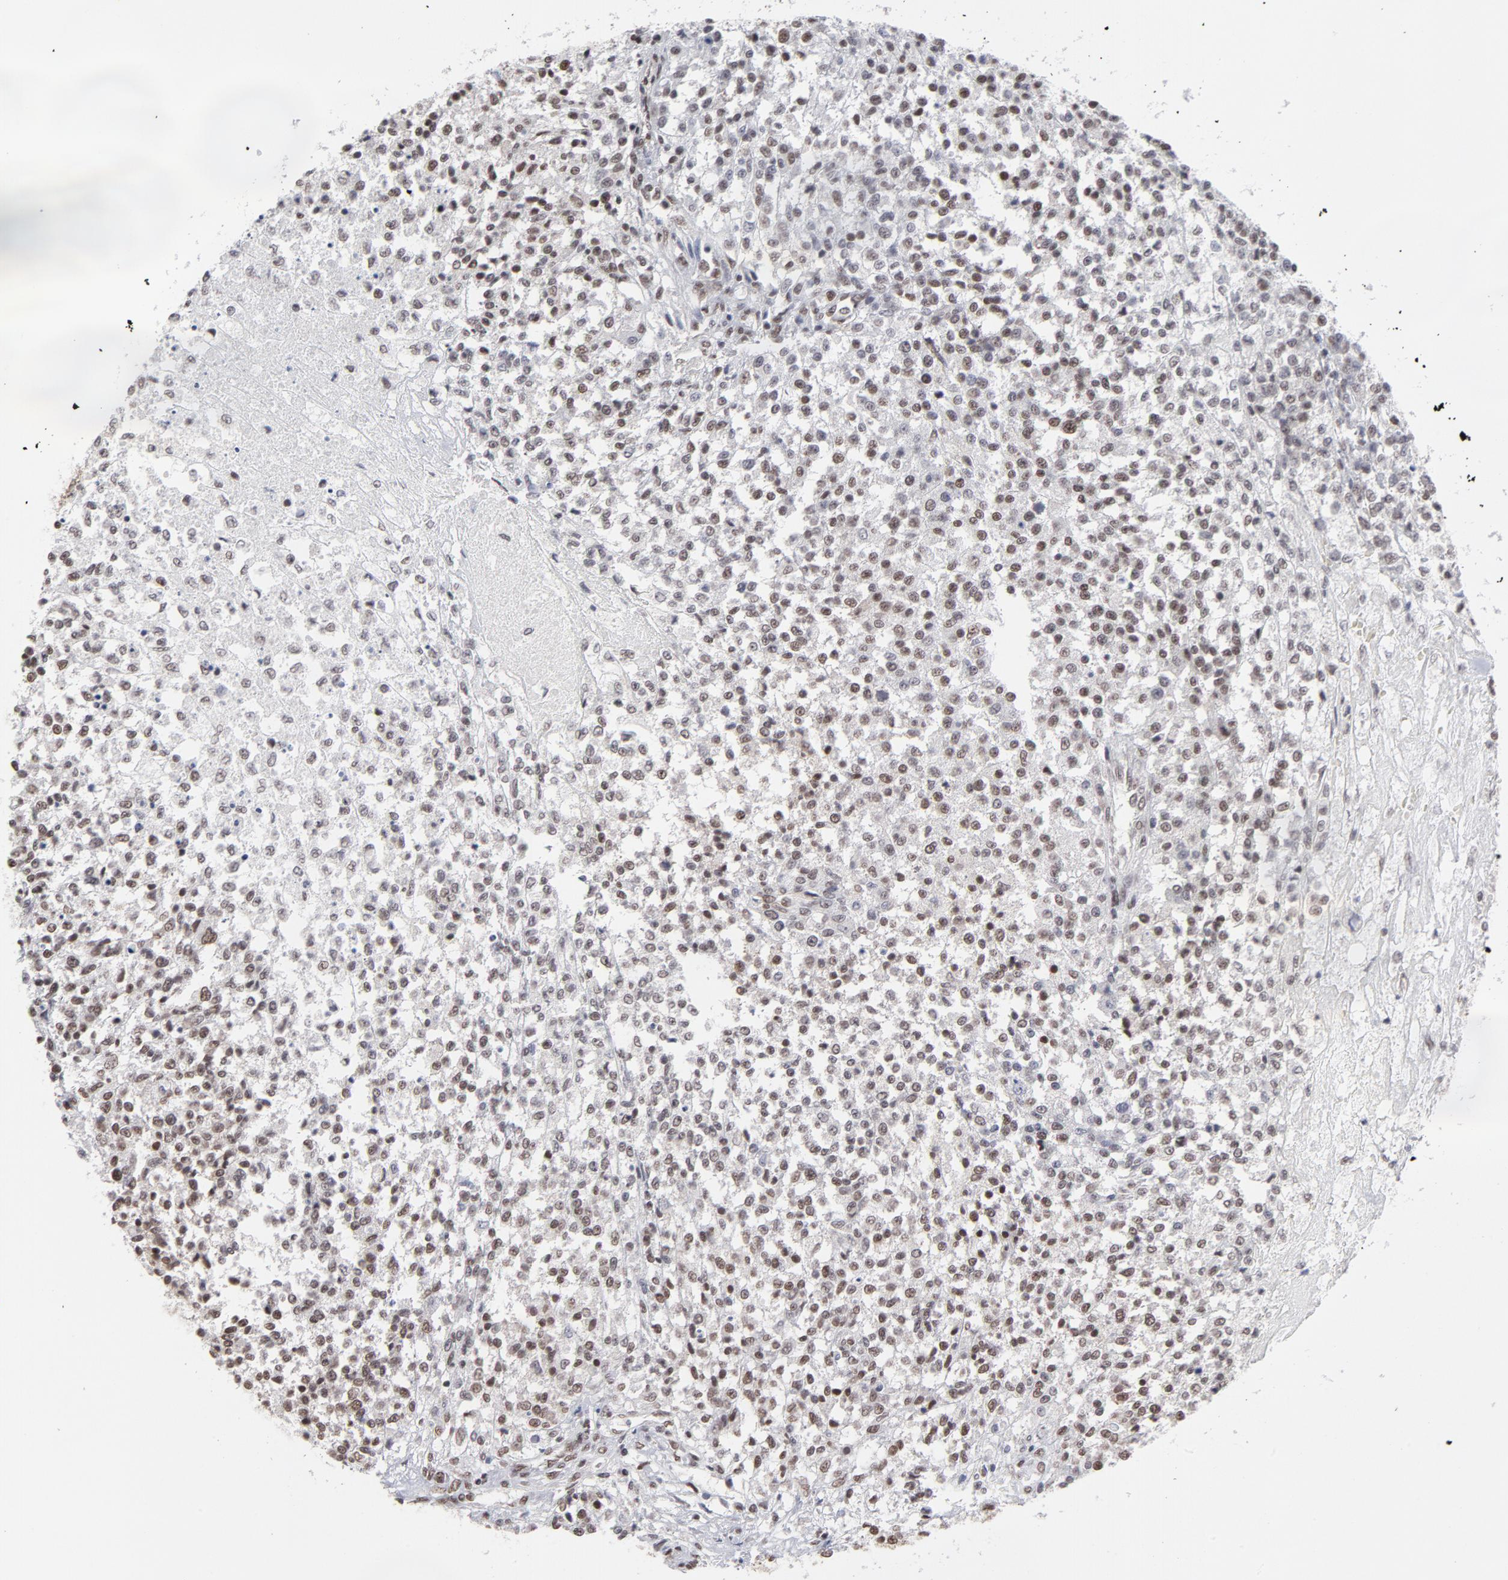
{"staining": {"intensity": "moderate", "quantity": "25%-75%", "location": "nuclear"}, "tissue": "testis cancer", "cell_type": "Tumor cells", "image_type": "cancer", "snomed": [{"axis": "morphology", "description": "Seminoma, NOS"}, {"axis": "topography", "description": "Testis"}], "caption": "Human testis cancer stained with a protein marker reveals moderate staining in tumor cells.", "gene": "ZNF3", "patient": {"sex": "male", "age": 59}}